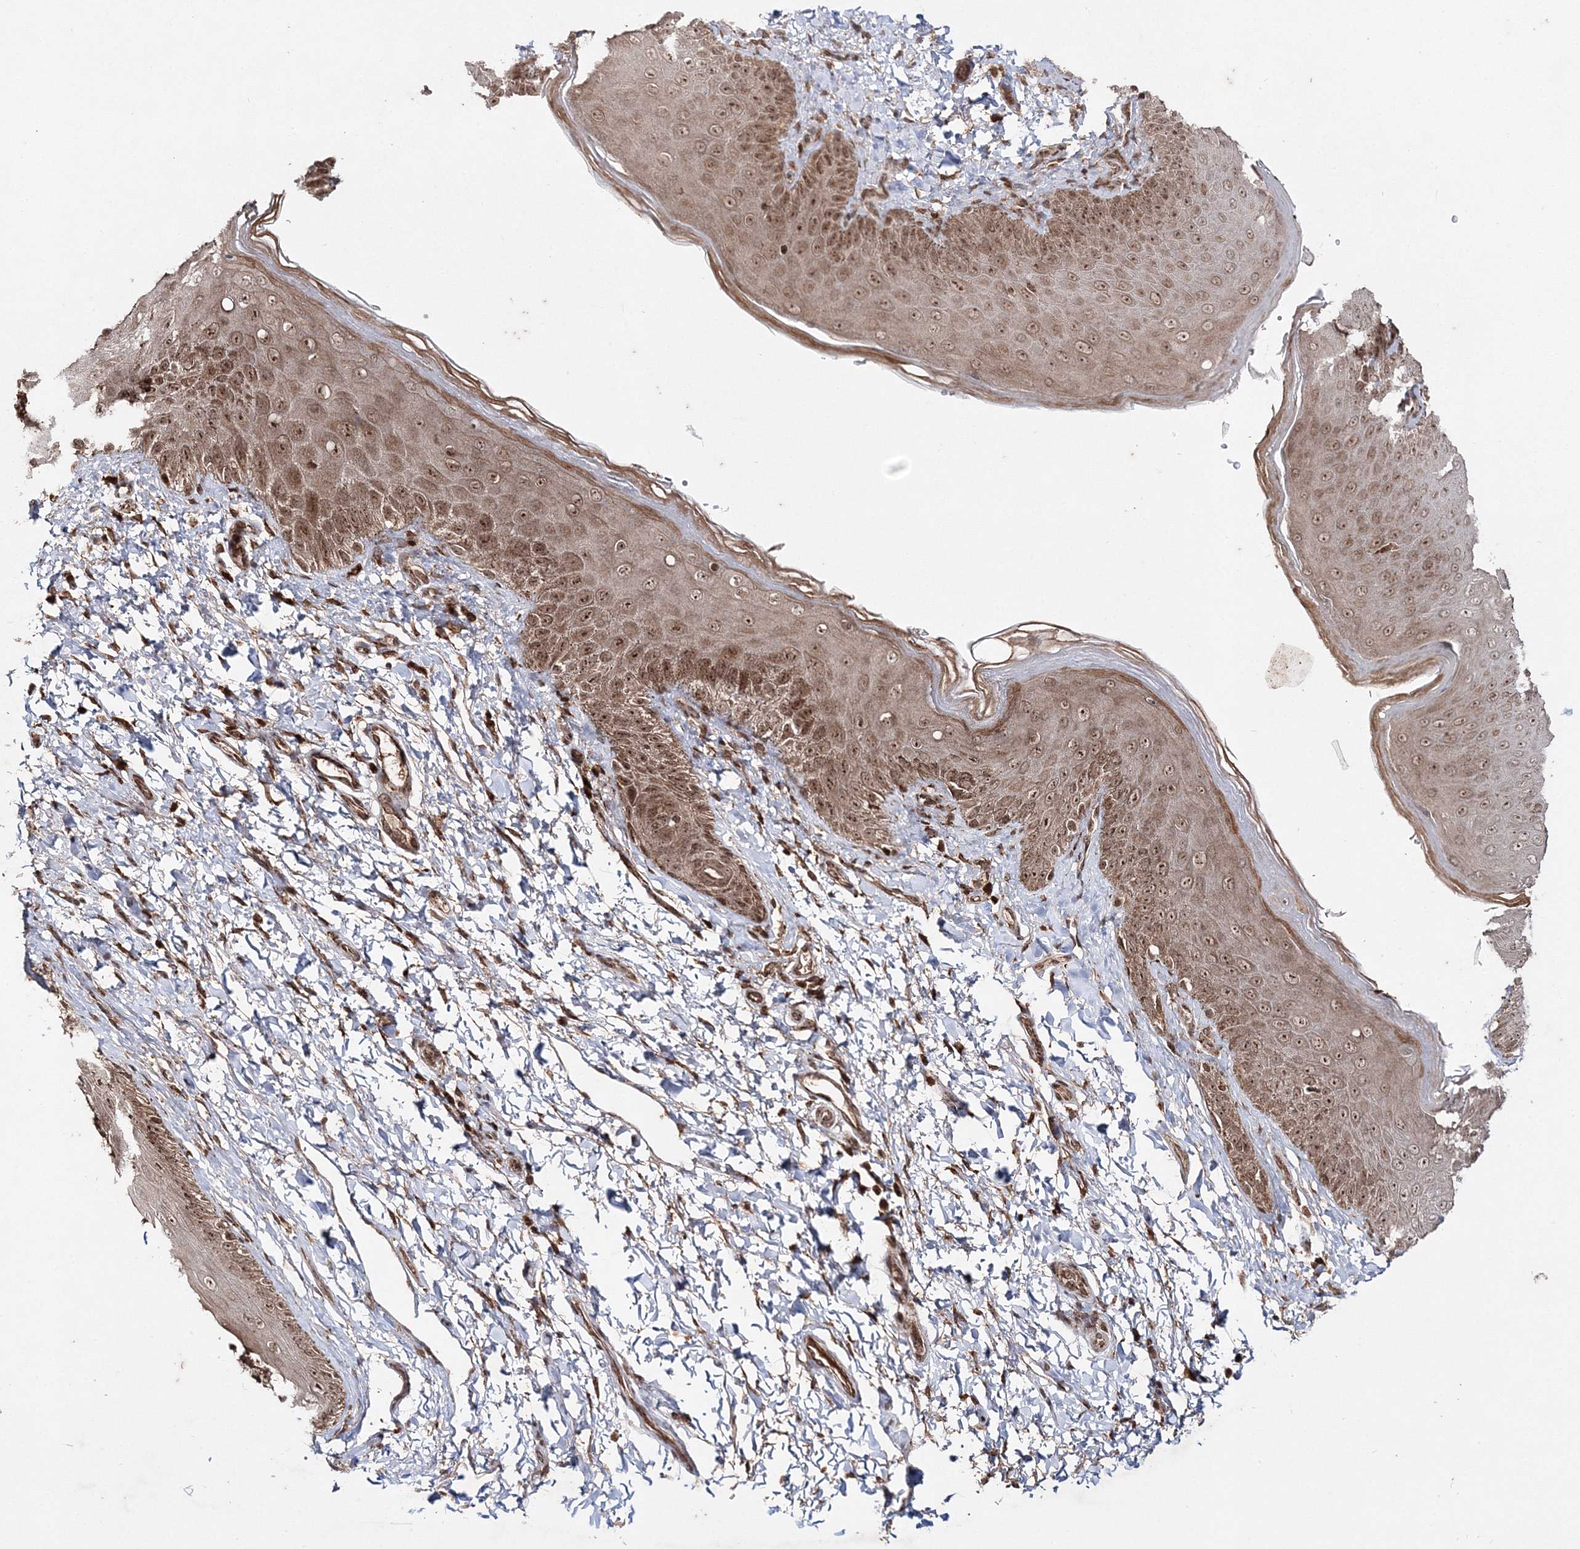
{"staining": {"intensity": "moderate", "quantity": ">75%", "location": "cytoplasmic/membranous,nuclear"}, "tissue": "skin", "cell_type": "Epidermal cells", "image_type": "normal", "snomed": [{"axis": "morphology", "description": "Normal tissue, NOS"}, {"axis": "topography", "description": "Anal"}], "caption": "Moderate cytoplasmic/membranous,nuclear protein staining is identified in about >75% of epidermal cells in skin.", "gene": "CARM1", "patient": {"sex": "male", "age": 44}}